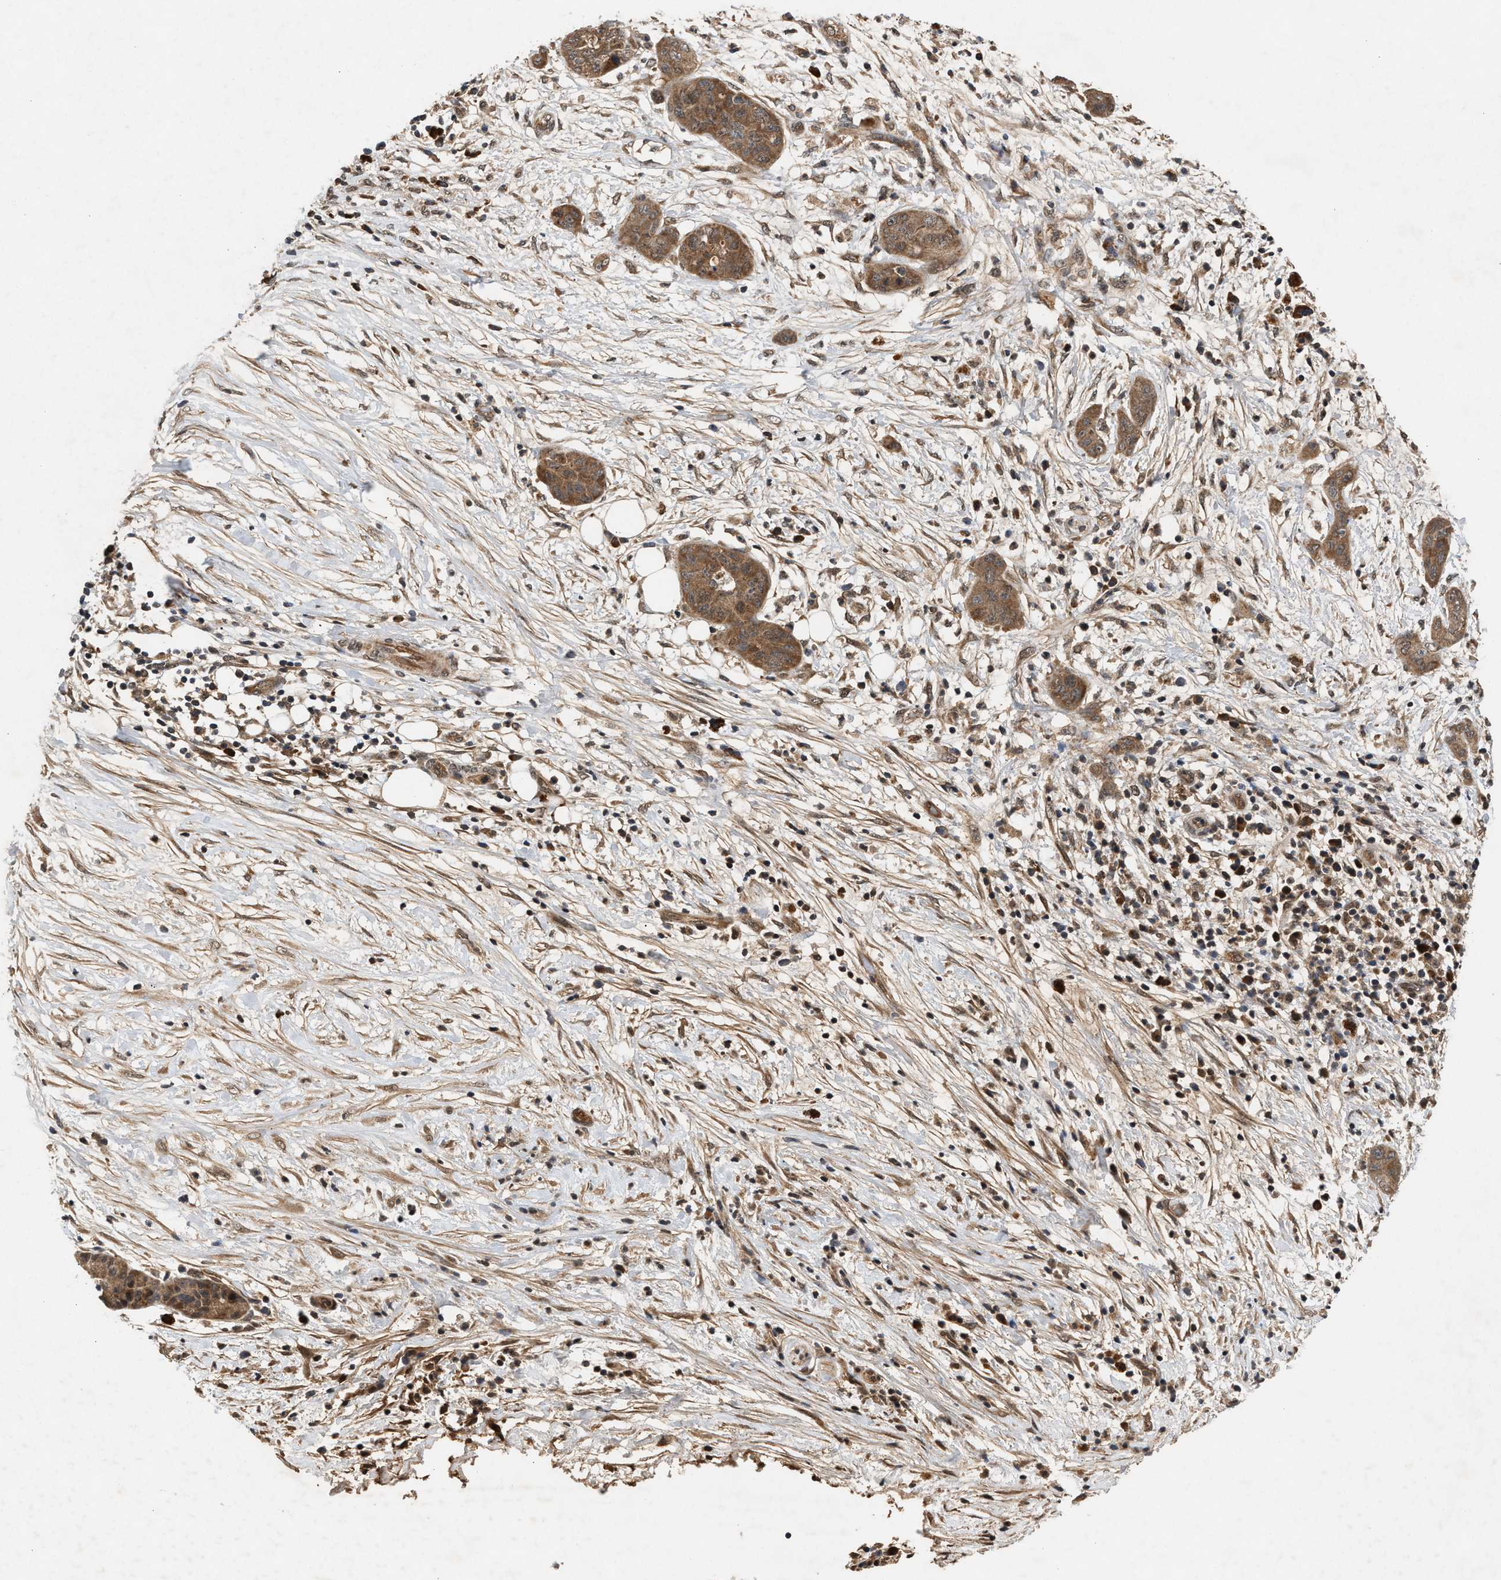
{"staining": {"intensity": "moderate", "quantity": ">75%", "location": "cytoplasmic/membranous"}, "tissue": "pancreatic cancer", "cell_type": "Tumor cells", "image_type": "cancer", "snomed": [{"axis": "morphology", "description": "Adenocarcinoma, NOS"}, {"axis": "topography", "description": "Pancreas"}], "caption": "Tumor cells demonstrate moderate cytoplasmic/membranous staining in approximately >75% of cells in pancreatic cancer.", "gene": "RUSC2", "patient": {"sex": "female", "age": 78}}